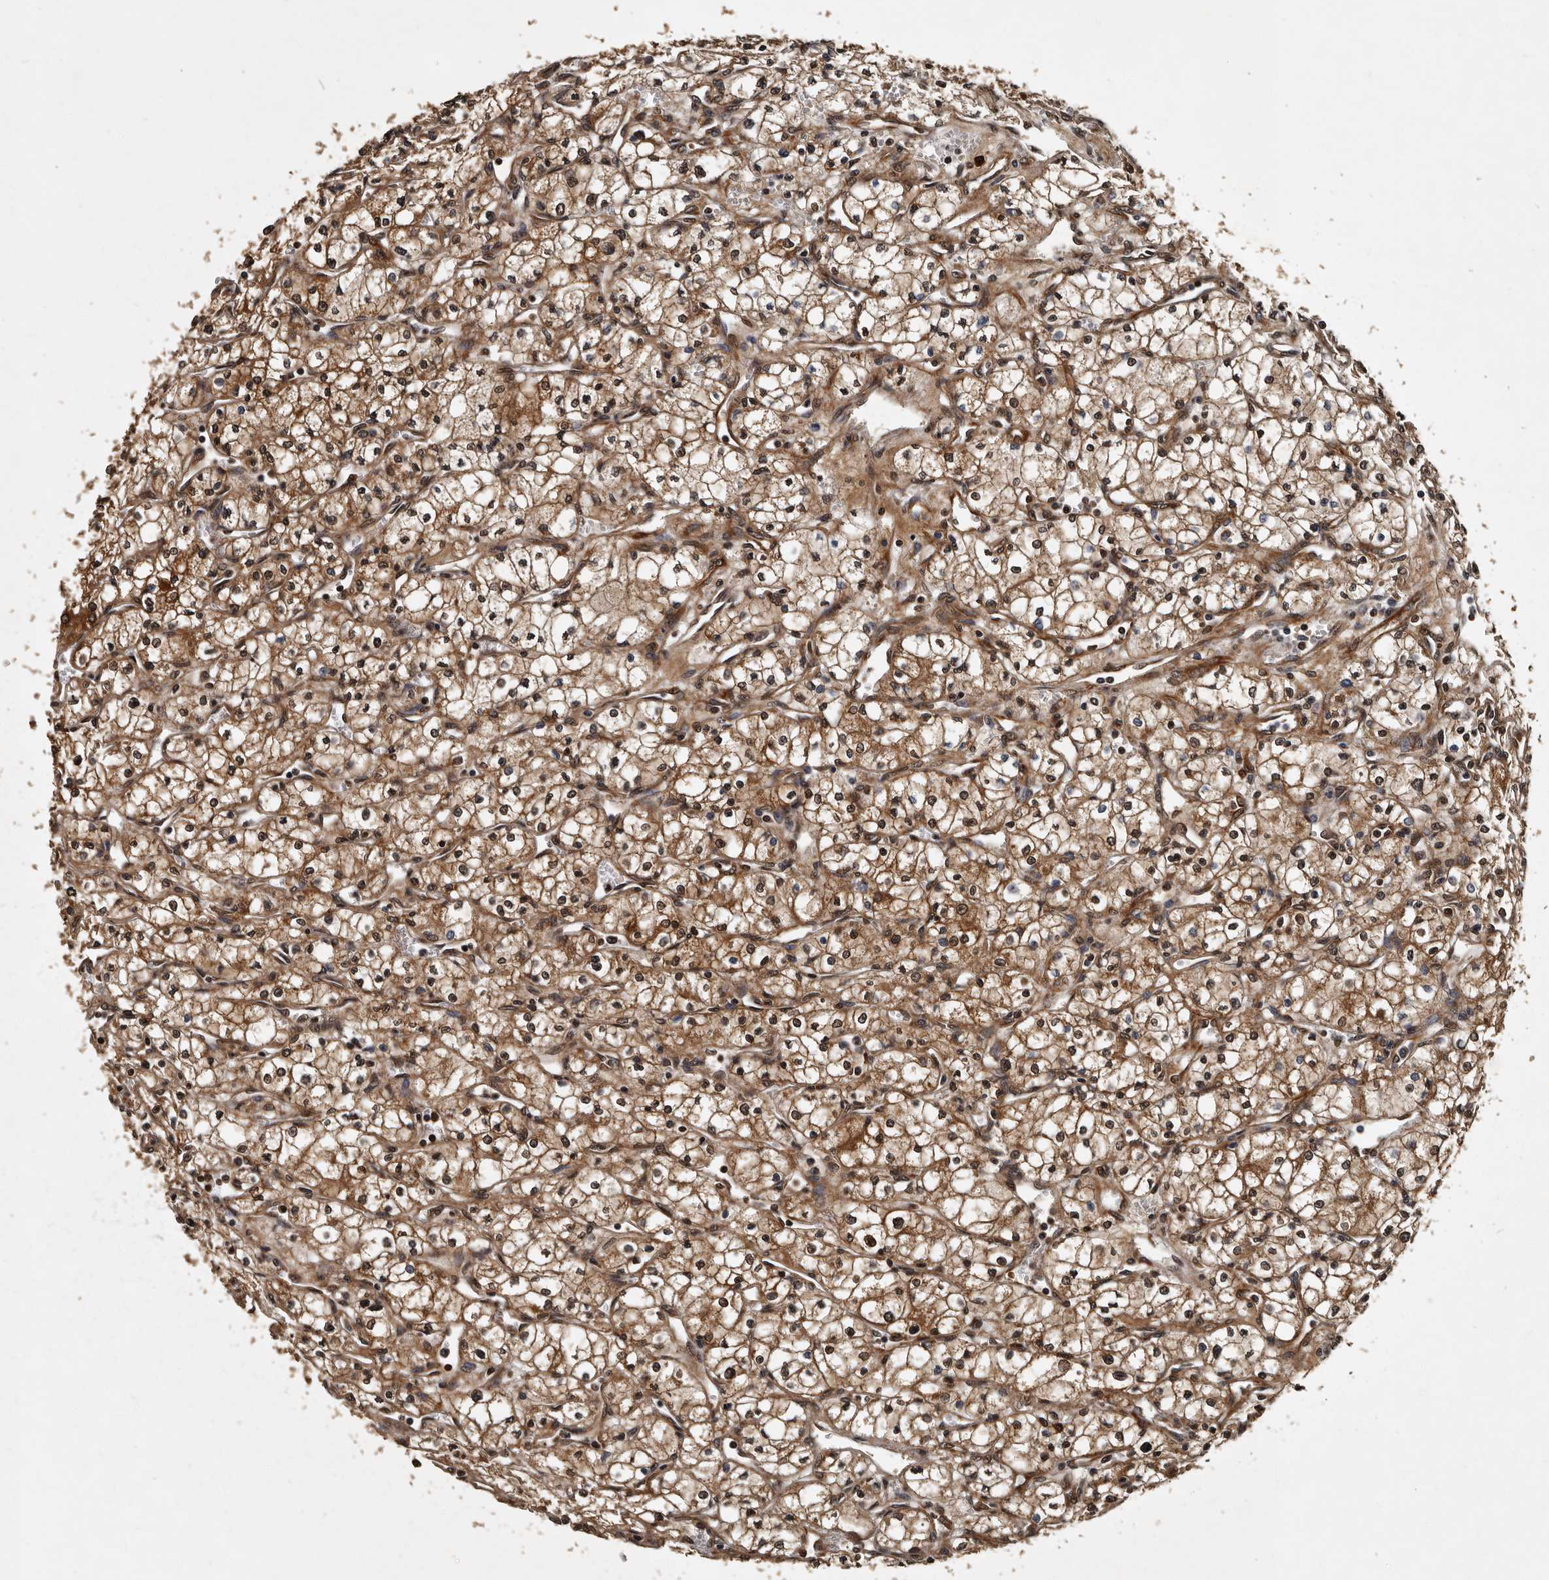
{"staining": {"intensity": "moderate", "quantity": ">75%", "location": "cytoplasmic/membranous,nuclear"}, "tissue": "renal cancer", "cell_type": "Tumor cells", "image_type": "cancer", "snomed": [{"axis": "morphology", "description": "Adenocarcinoma, NOS"}, {"axis": "topography", "description": "Kidney"}], "caption": "Protein expression analysis of human renal cancer reveals moderate cytoplasmic/membranous and nuclear positivity in approximately >75% of tumor cells. The protein of interest is stained brown, and the nuclei are stained in blue (DAB IHC with brightfield microscopy, high magnification).", "gene": "CPNE3", "patient": {"sex": "male", "age": 59}}